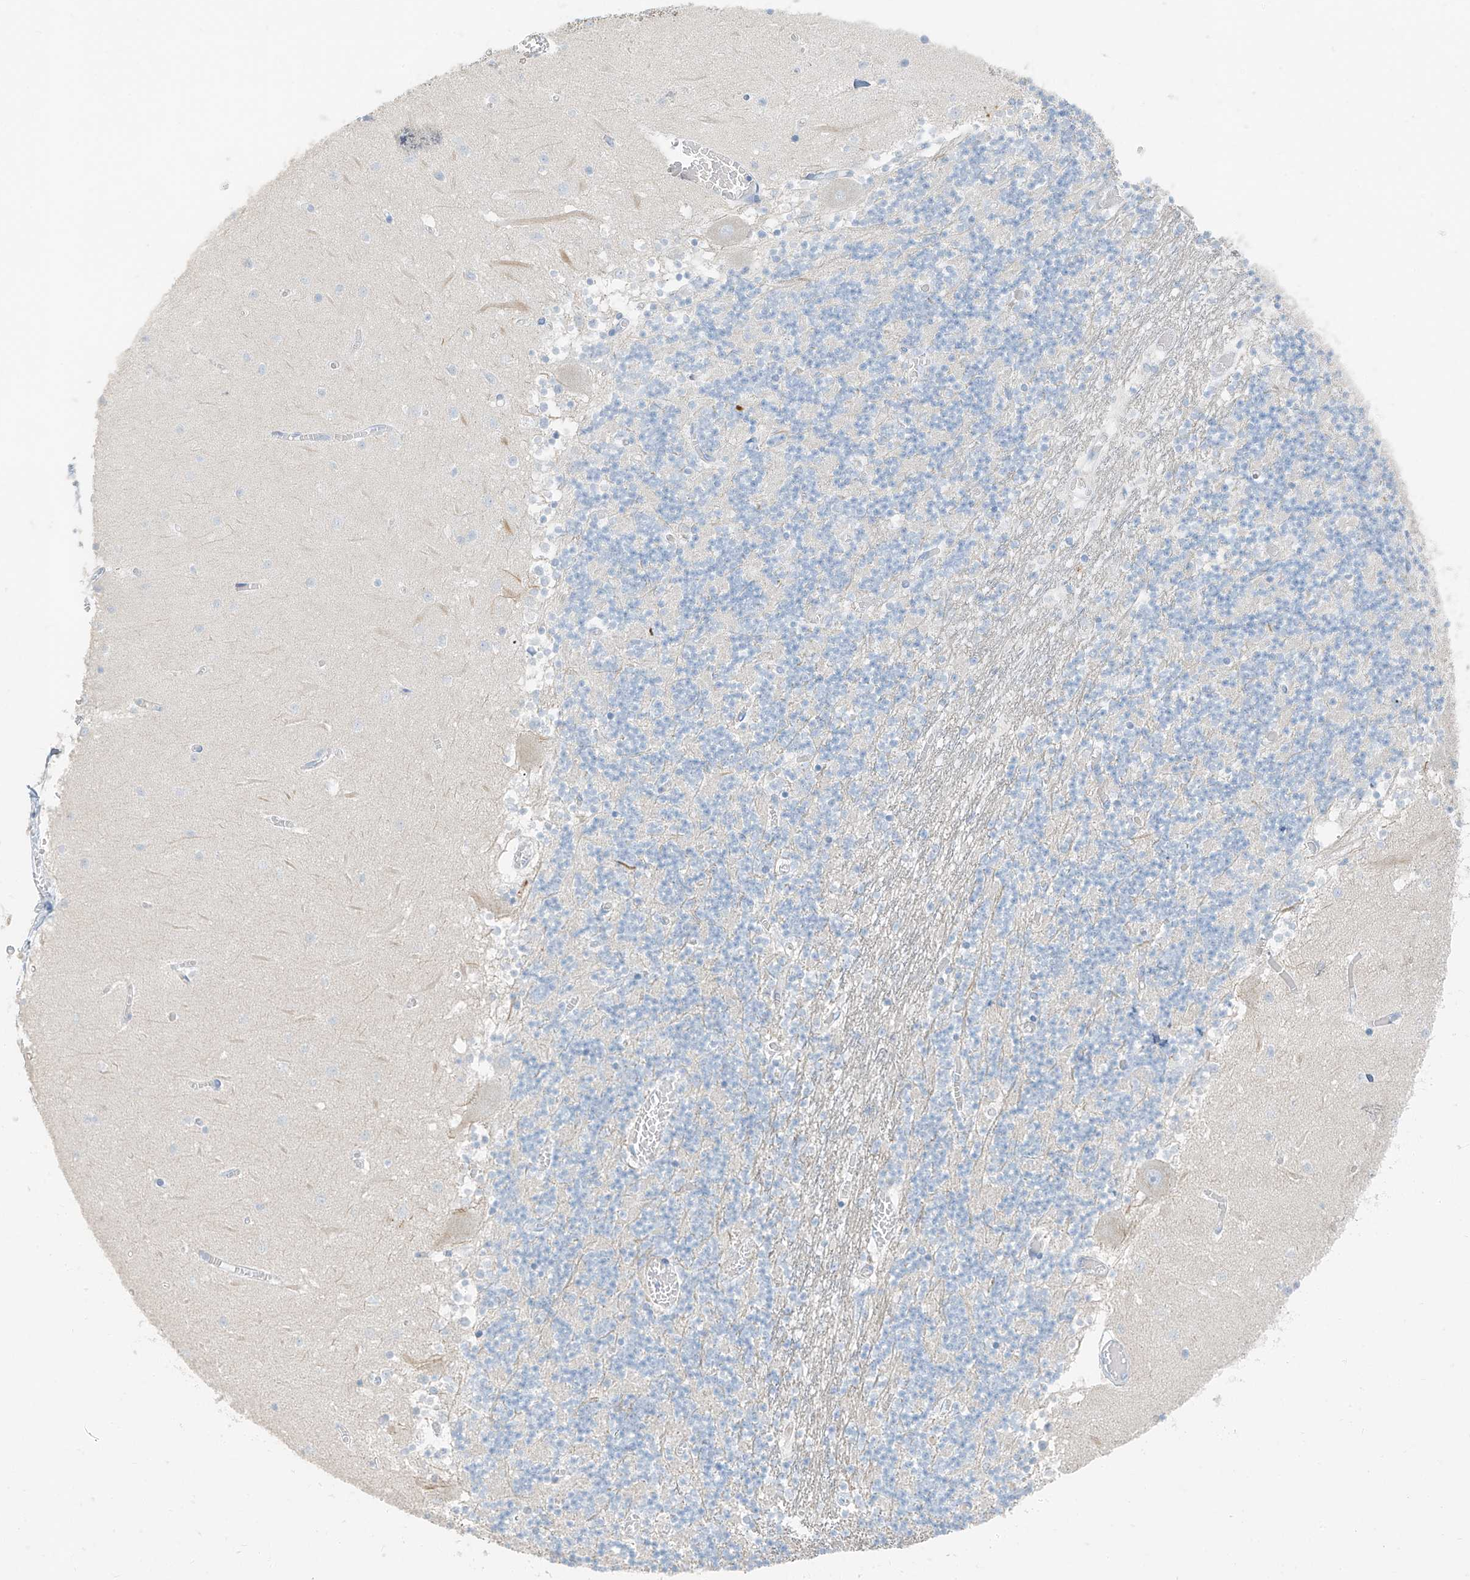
{"staining": {"intensity": "moderate", "quantity": "<25%", "location": "cytoplasmic/membranous"}, "tissue": "cerebellum", "cell_type": "Cells in granular layer", "image_type": "normal", "snomed": [{"axis": "morphology", "description": "Normal tissue, NOS"}, {"axis": "topography", "description": "Cerebellum"}], "caption": "Cells in granular layer show low levels of moderate cytoplasmic/membranous staining in about <25% of cells in unremarkable cerebellum.", "gene": "RFTN2", "patient": {"sex": "female", "age": 28}}